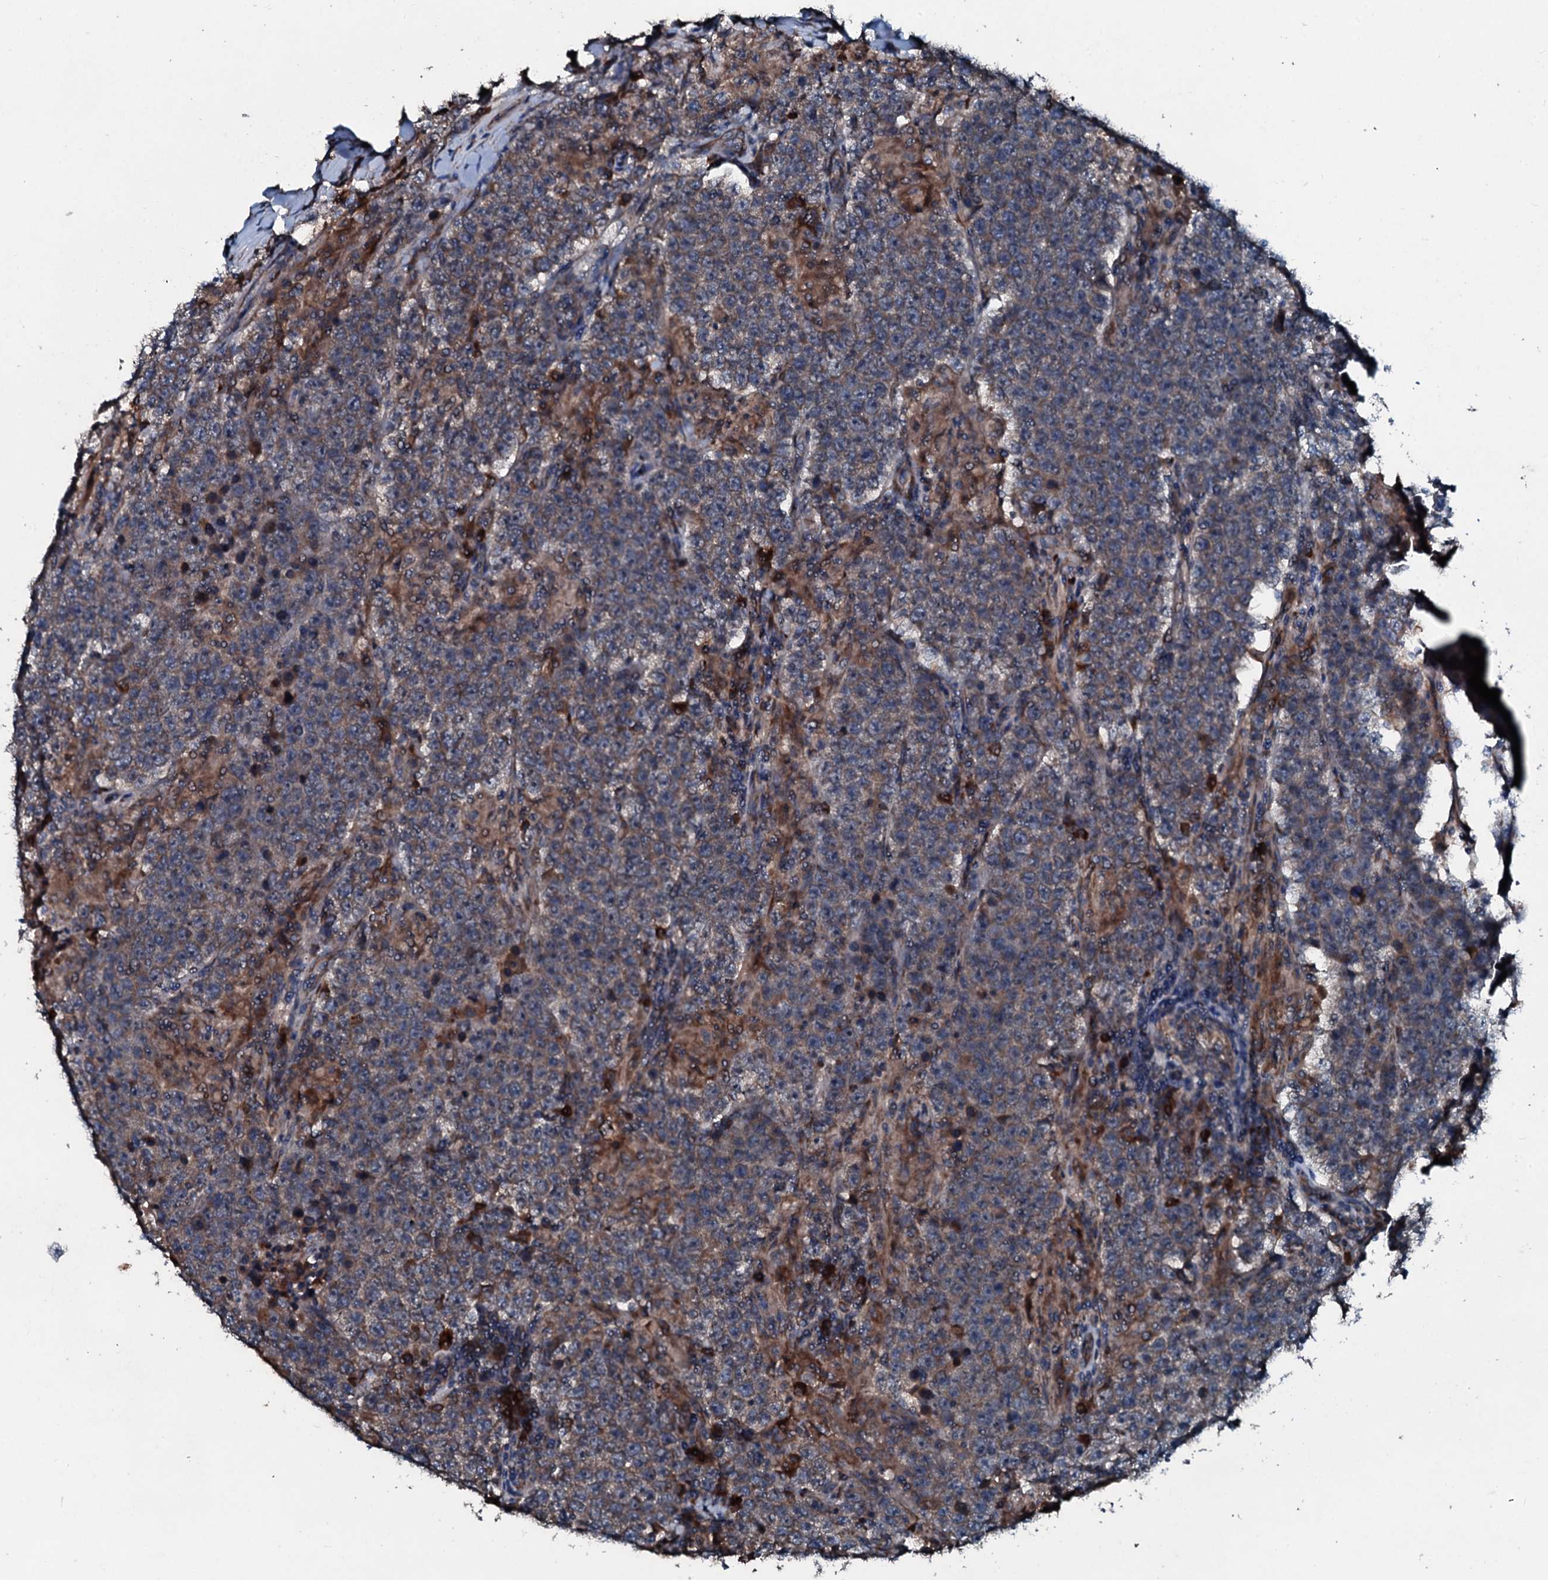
{"staining": {"intensity": "weak", "quantity": "<25%", "location": "cytoplasmic/membranous"}, "tissue": "testis cancer", "cell_type": "Tumor cells", "image_type": "cancer", "snomed": [{"axis": "morphology", "description": "Normal tissue, NOS"}, {"axis": "morphology", "description": "Urothelial carcinoma, High grade"}, {"axis": "morphology", "description": "Seminoma, NOS"}, {"axis": "morphology", "description": "Carcinoma, Embryonal, NOS"}, {"axis": "topography", "description": "Urinary bladder"}, {"axis": "topography", "description": "Testis"}], "caption": "Immunohistochemical staining of testis cancer shows no significant expression in tumor cells. Brightfield microscopy of immunohistochemistry stained with DAB (3,3'-diaminobenzidine) (brown) and hematoxylin (blue), captured at high magnification.", "gene": "ACSS3", "patient": {"sex": "male", "age": 41}}